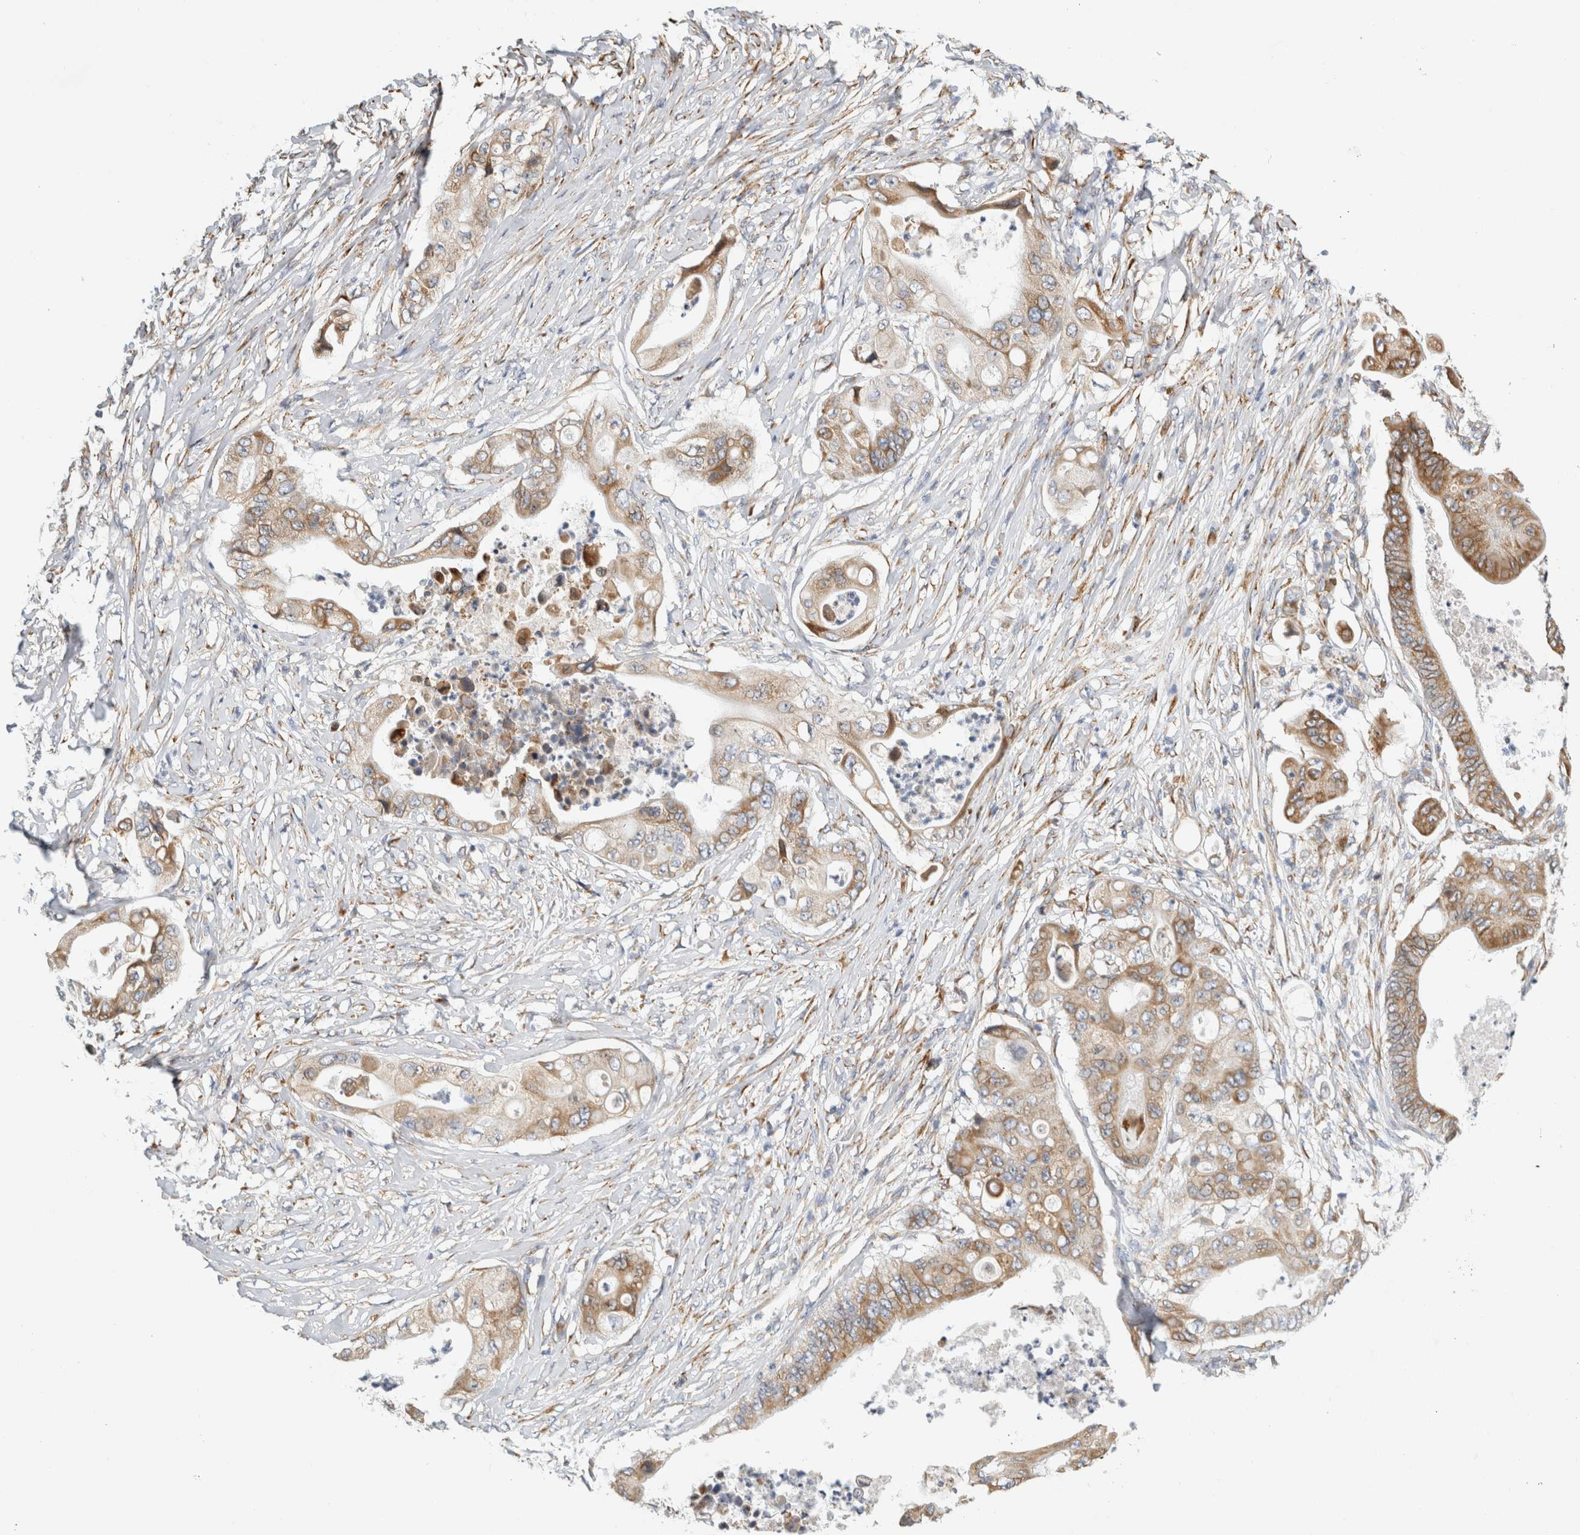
{"staining": {"intensity": "moderate", "quantity": ">75%", "location": "cytoplasmic/membranous"}, "tissue": "stomach cancer", "cell_type": "Tumor cells", "image_type": "cancer", "snomed": [{"axis": "morphology", "description": "Adenocarcinoma, NOS"}, {"axis": "topography", "description": "Stomach"}], "caption": "Stomach adenocarcinoma tissue reveals moderate cytoplasmic/membranous staining in approximately >75% of tumor cells, visualized by immunohistochemistry.", "gene": "RPN2", "patient": {"sex": "female", "age": 73}}